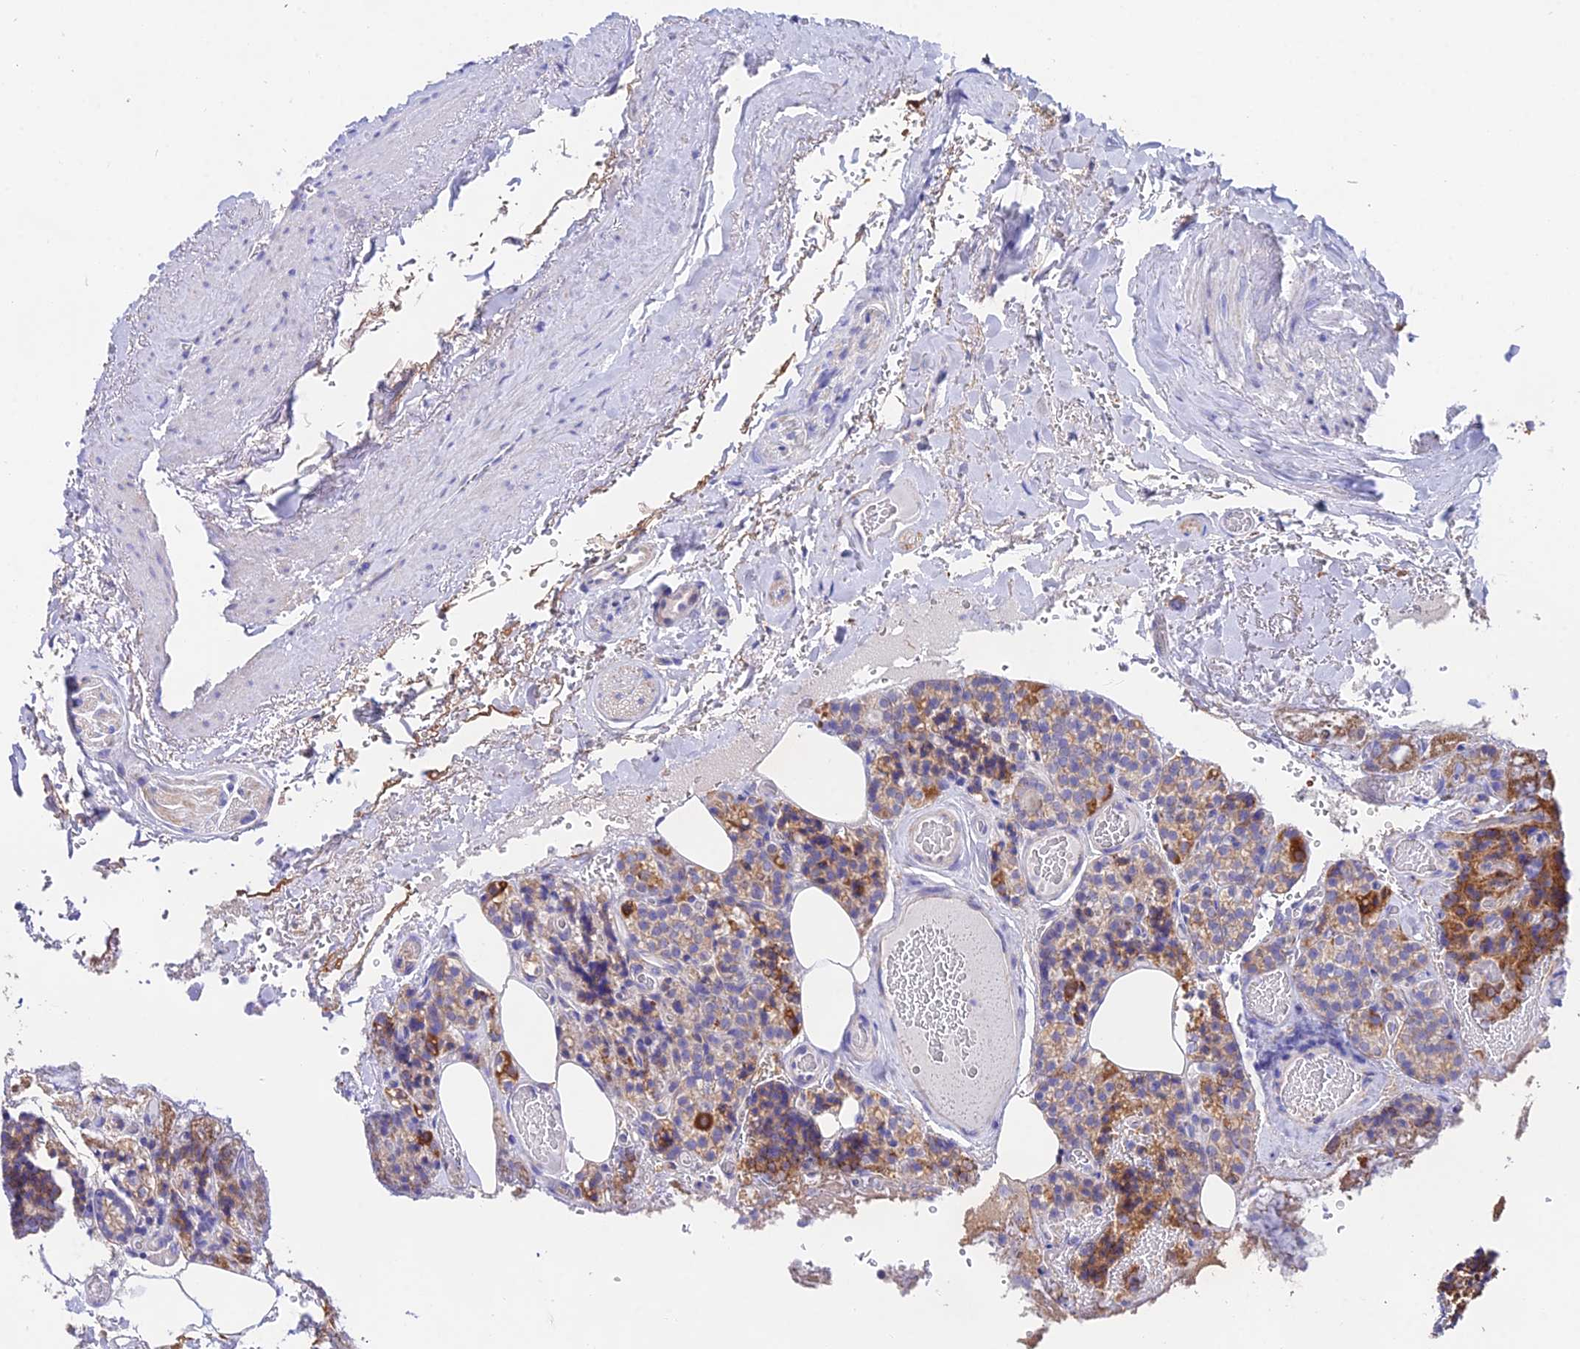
{"staining": {"intensity": "moderate", "quantity": "25%-75%", "location": "cytoplasmic/membranous"}, "tissue": "parathyroid gland", "cell_type": "Glandular cells", "image_type": "normal", "snomed": [{"axis": "morphology", "description": "Normal tissue, NOS"}, {"axis": "topography", "description": "Parathyroid gland"}], "caption": "Immunohistochemical staining of benign human parathyroid gland exhibits 25%-75% levels of moderate cytoplasmic/membranous protein staining in about 25%-75% of glandular cells. The protein of interest is stained brown, and the nuclei are stained in blue (DAB (3,3'-diaminobenzidine) IHC with brightfield microscopy, high magnification).", "gene": "PPP2R2A", "patient": {"sex": "male", "age": 87}}